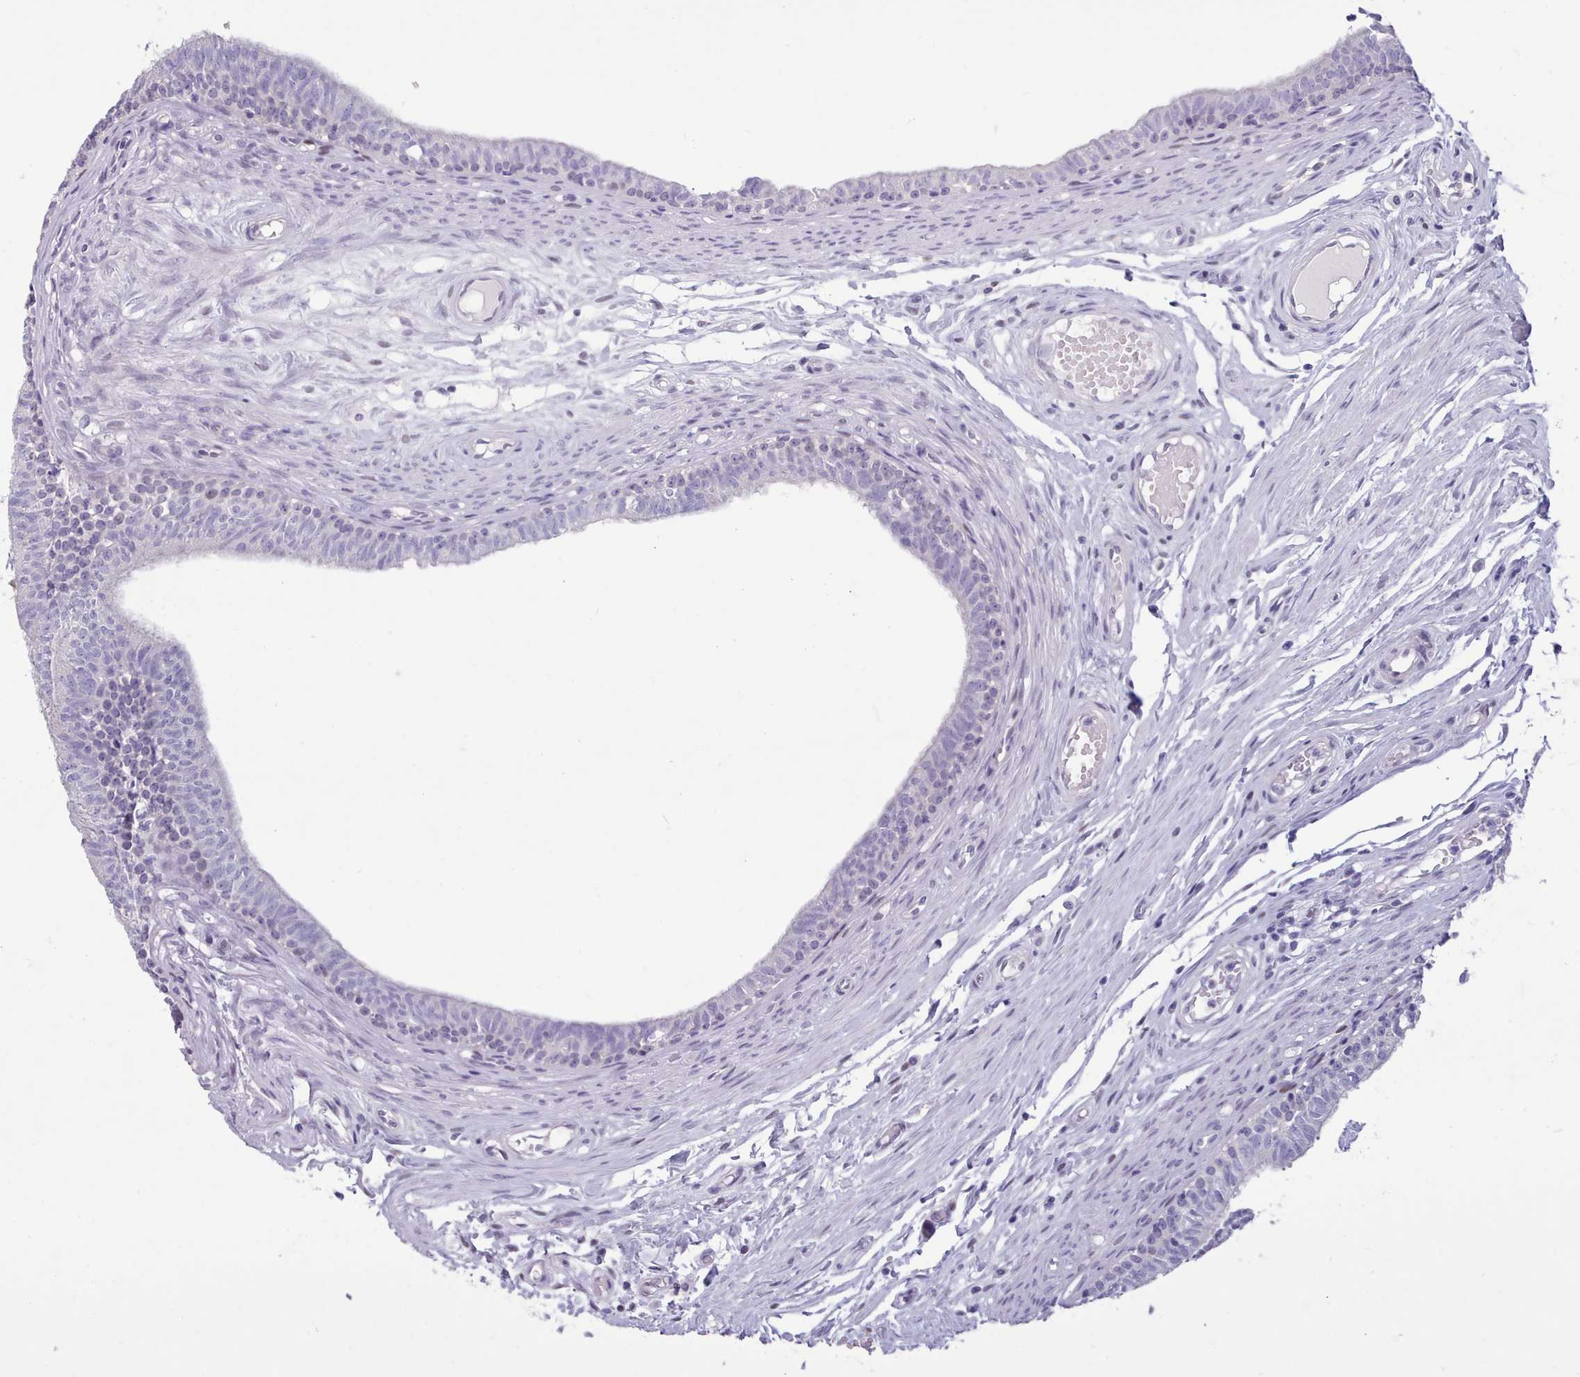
{"staining": {"intensity": "negative", "quantity": "none", "location": "none"}, "tissue": "epididymis", "cell_type": "Glandular cells", "image_type": "normal", "snomed": [{"axis": "morphology", "description": "Normal tissue, NOS"}, {"axis": "topography", "description": "Epididymis, spermatic cord, NOS"}], "caption": "Immunohistochemical staining of benign epididymis displays no significant positivity in glandular cells. (DAB (3,3'-diaminobenzidine) IHC, high magnification).", "gene": "TMEM253", "patient": {"sex": "male", "age": 22}}